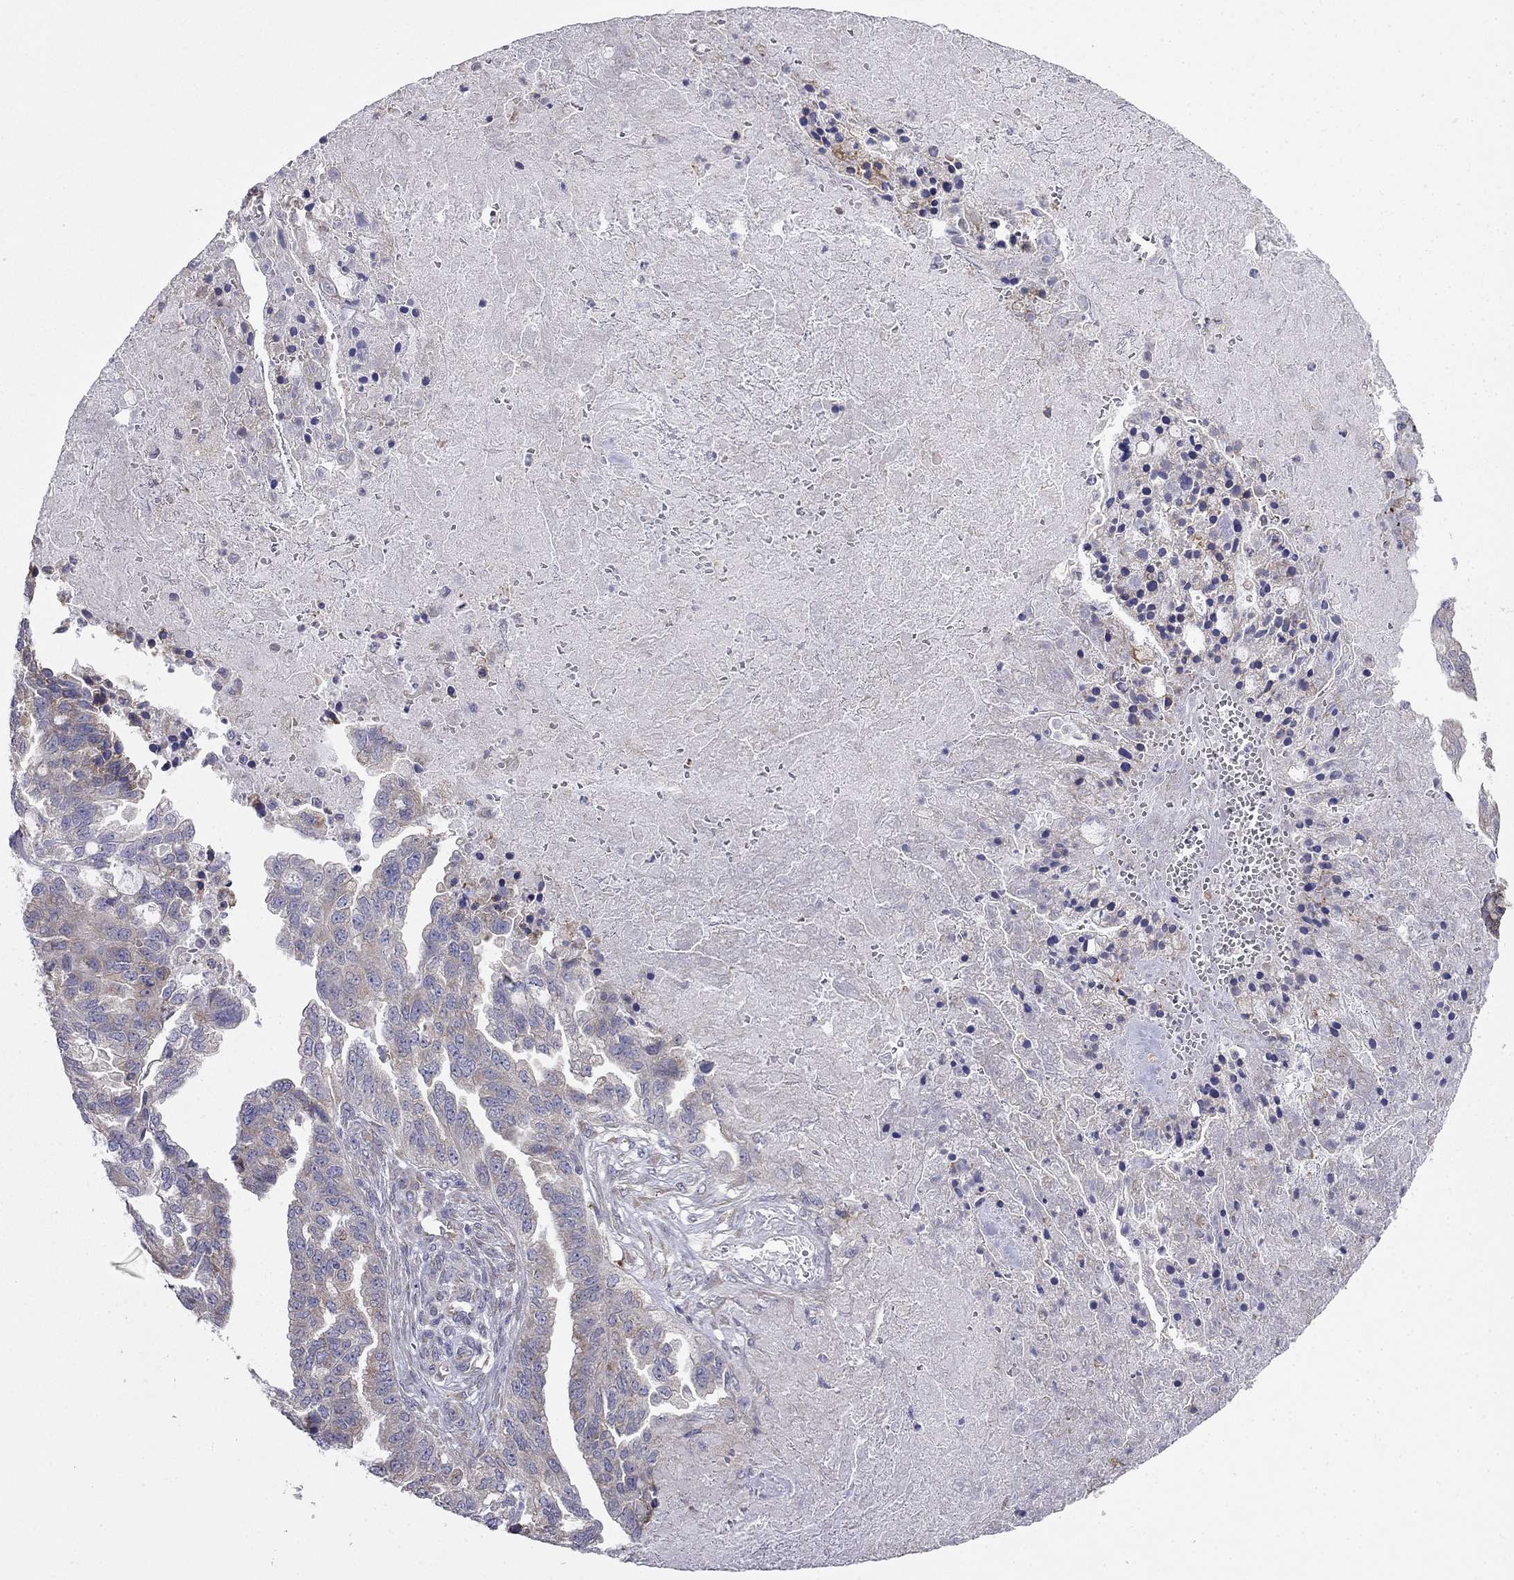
{"staining": {"intensity": "weak", "quantity": ">75%", "location": "cytoplasmic/membranous"}, "tissue": "ovarian cancer", "cell_type": "Tumor cells", "image_type": "cancer", "snomed": [{"axis": "morphology", "description": "Cystadenocarcinoma, serous, NOS"}, {"axis": "topography", "description": "Ovary"}], "caption": "Immunohistochemistry (IHC) image of serous cystadenocarcinoma (ovarian) stained for a protein (brown), which demonstrates low levels of weak cytoplasmic/membranous expression in about >75% of tumor cells.", "gene": "LONRF2", "patient": {"sex": "female", "age": 51}}